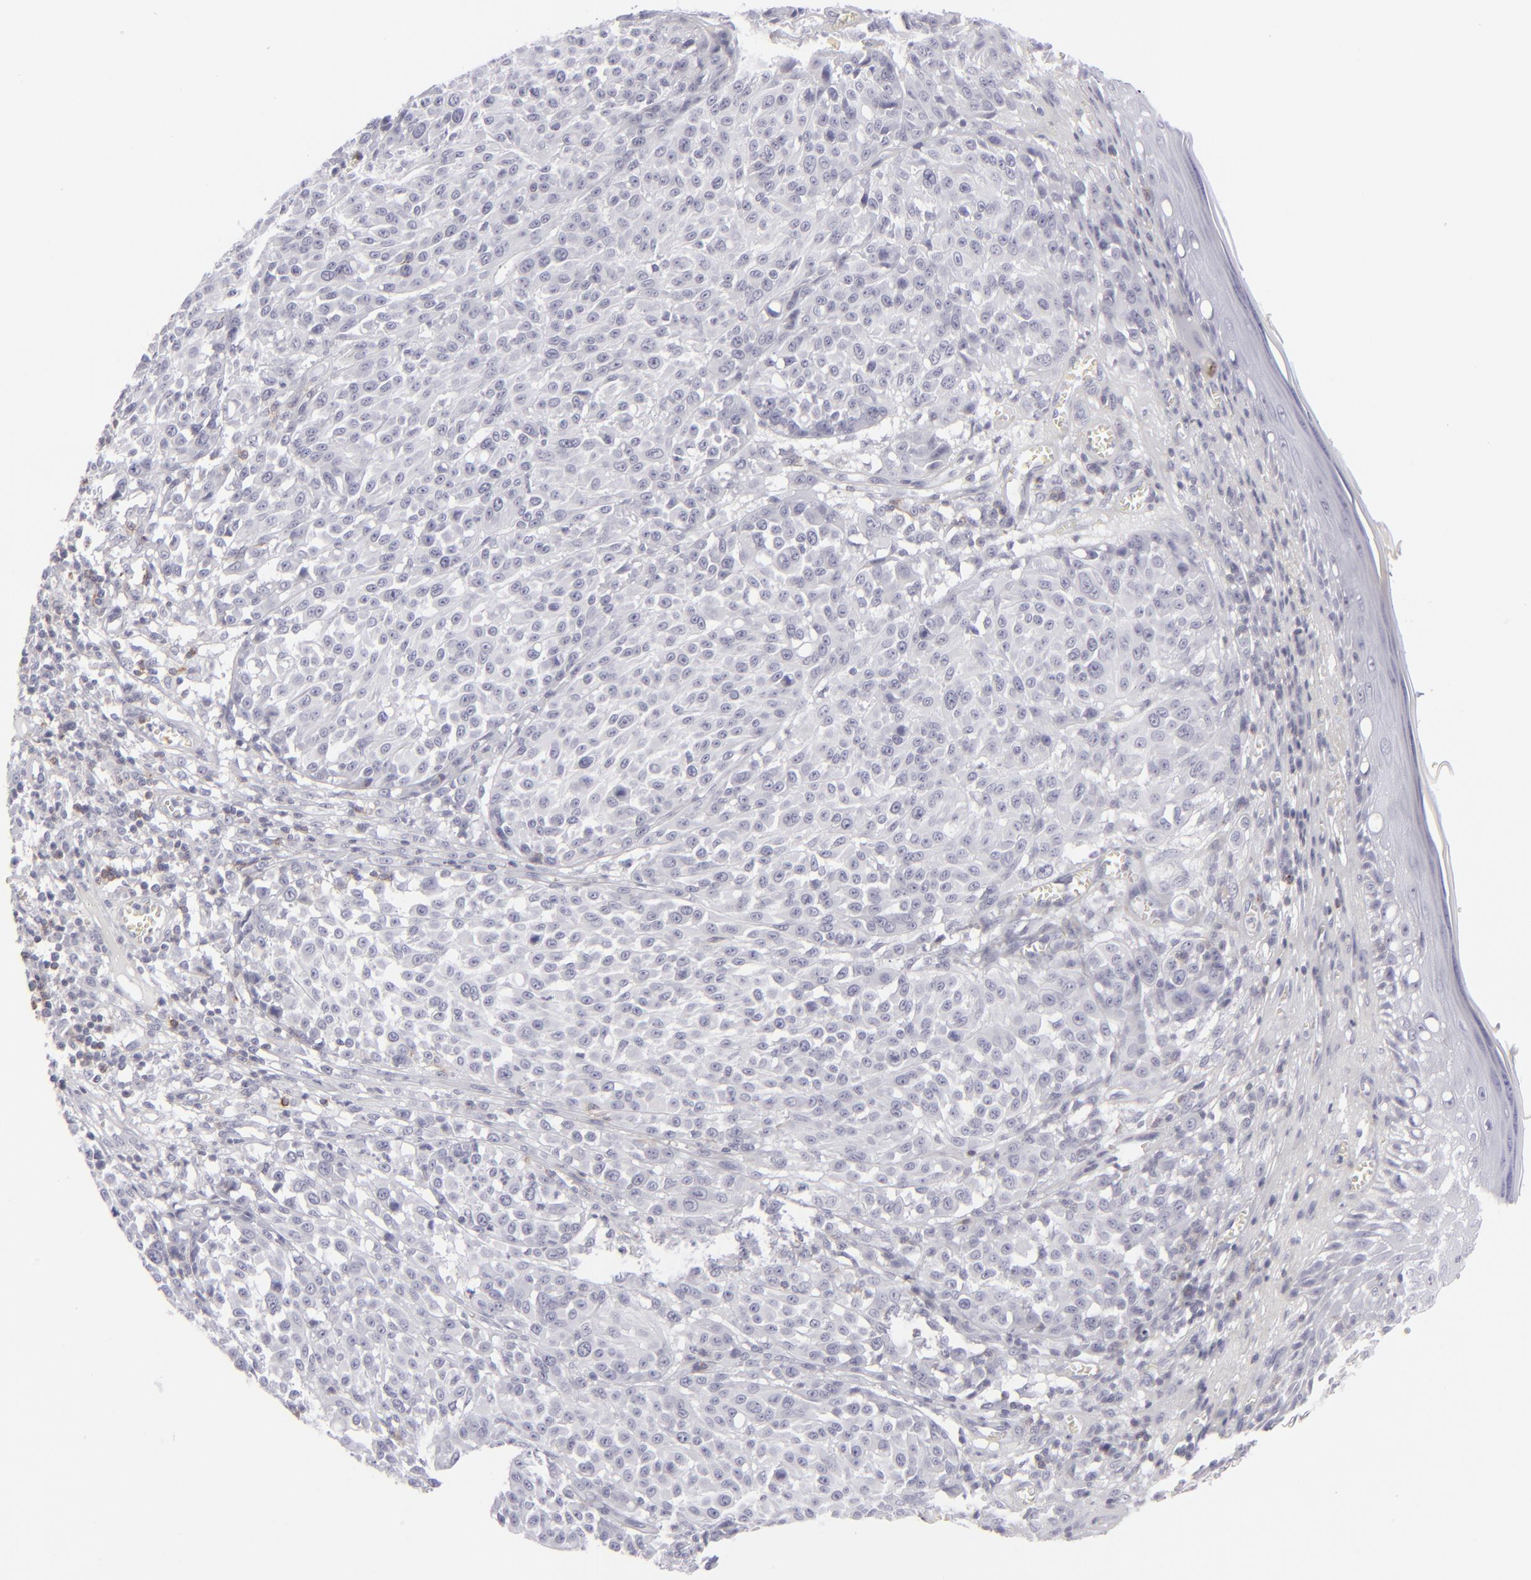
{"staining": {"intensity": "negative", "quantity": "none", "location": "none"}, "tissue": "melanoma", "cell_type": "Tumor cells", "image_type": "cancer", "snomed": [{"axis": "morphology", "description": "Malignant melanoma, NOS"}, {"axis": "topography", "description": "Skin"}], "caption": "Melanoma was stained to show a protein in brown. There is no significant positivity in tumor cells.", "gene": "CD7", "patient": {"sex": "female", "age": 49}}